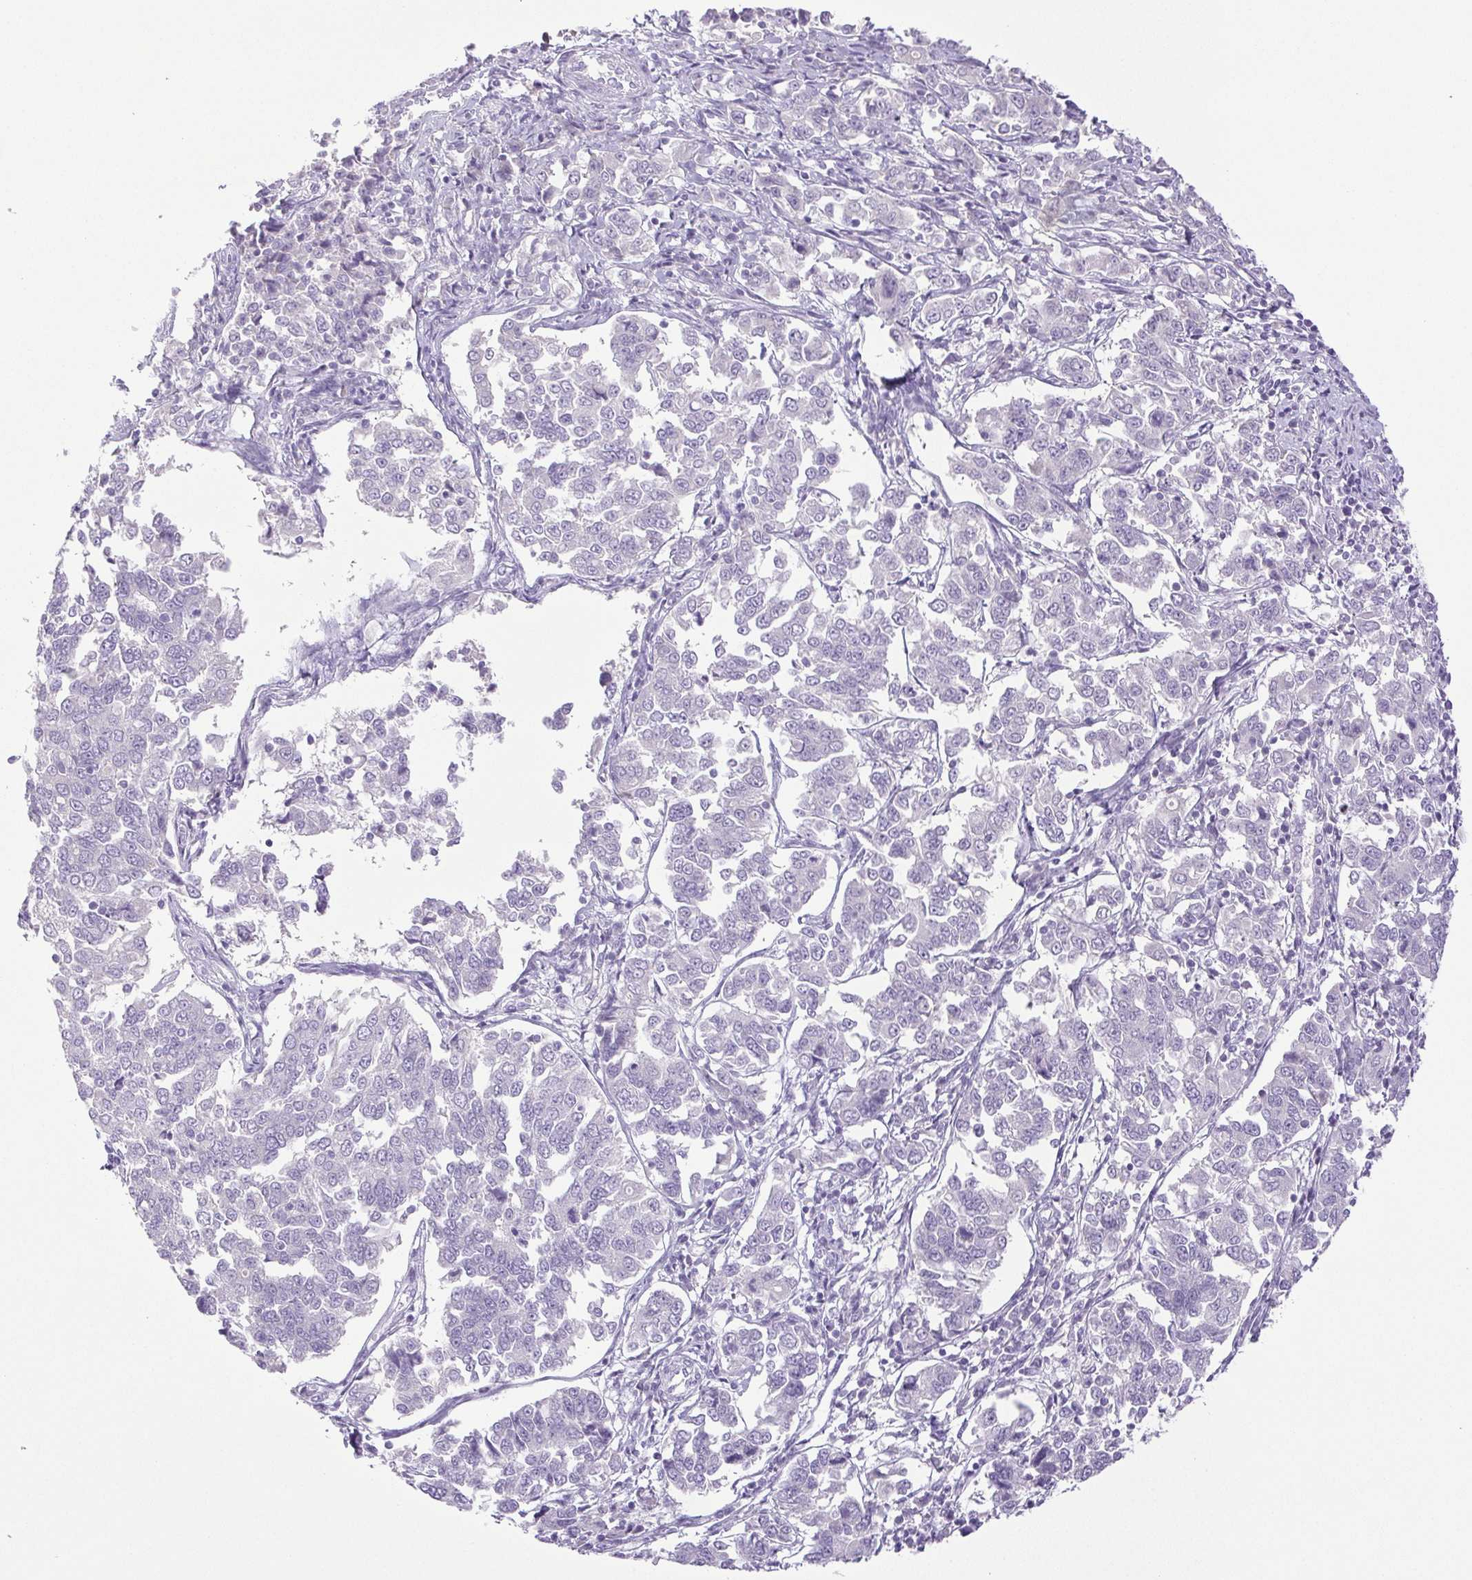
{"staining": {"intensity": "negative", "quantity": "none", "location": "none"}, "tissue": "endometrial cancer", "cell_type": "Tumor cells", "image_type": "cancer", "snomed": [{"axis": "morphology", "description": "Adenocarcinoma, NOS"}, {"axis": "topography", "description": "Endometrium"}], "caption": "This image is of endometrial adenocarcinoma stained with IHC to label a protein in brown with the nuclei are counter-stained blue. There is no expression in tumor cells. (DAB (3,3'-diaminobenzidine) IHC, high magnification).", "gene": "PAPPA2", "patient": {"sex": "female", "age": 43}}